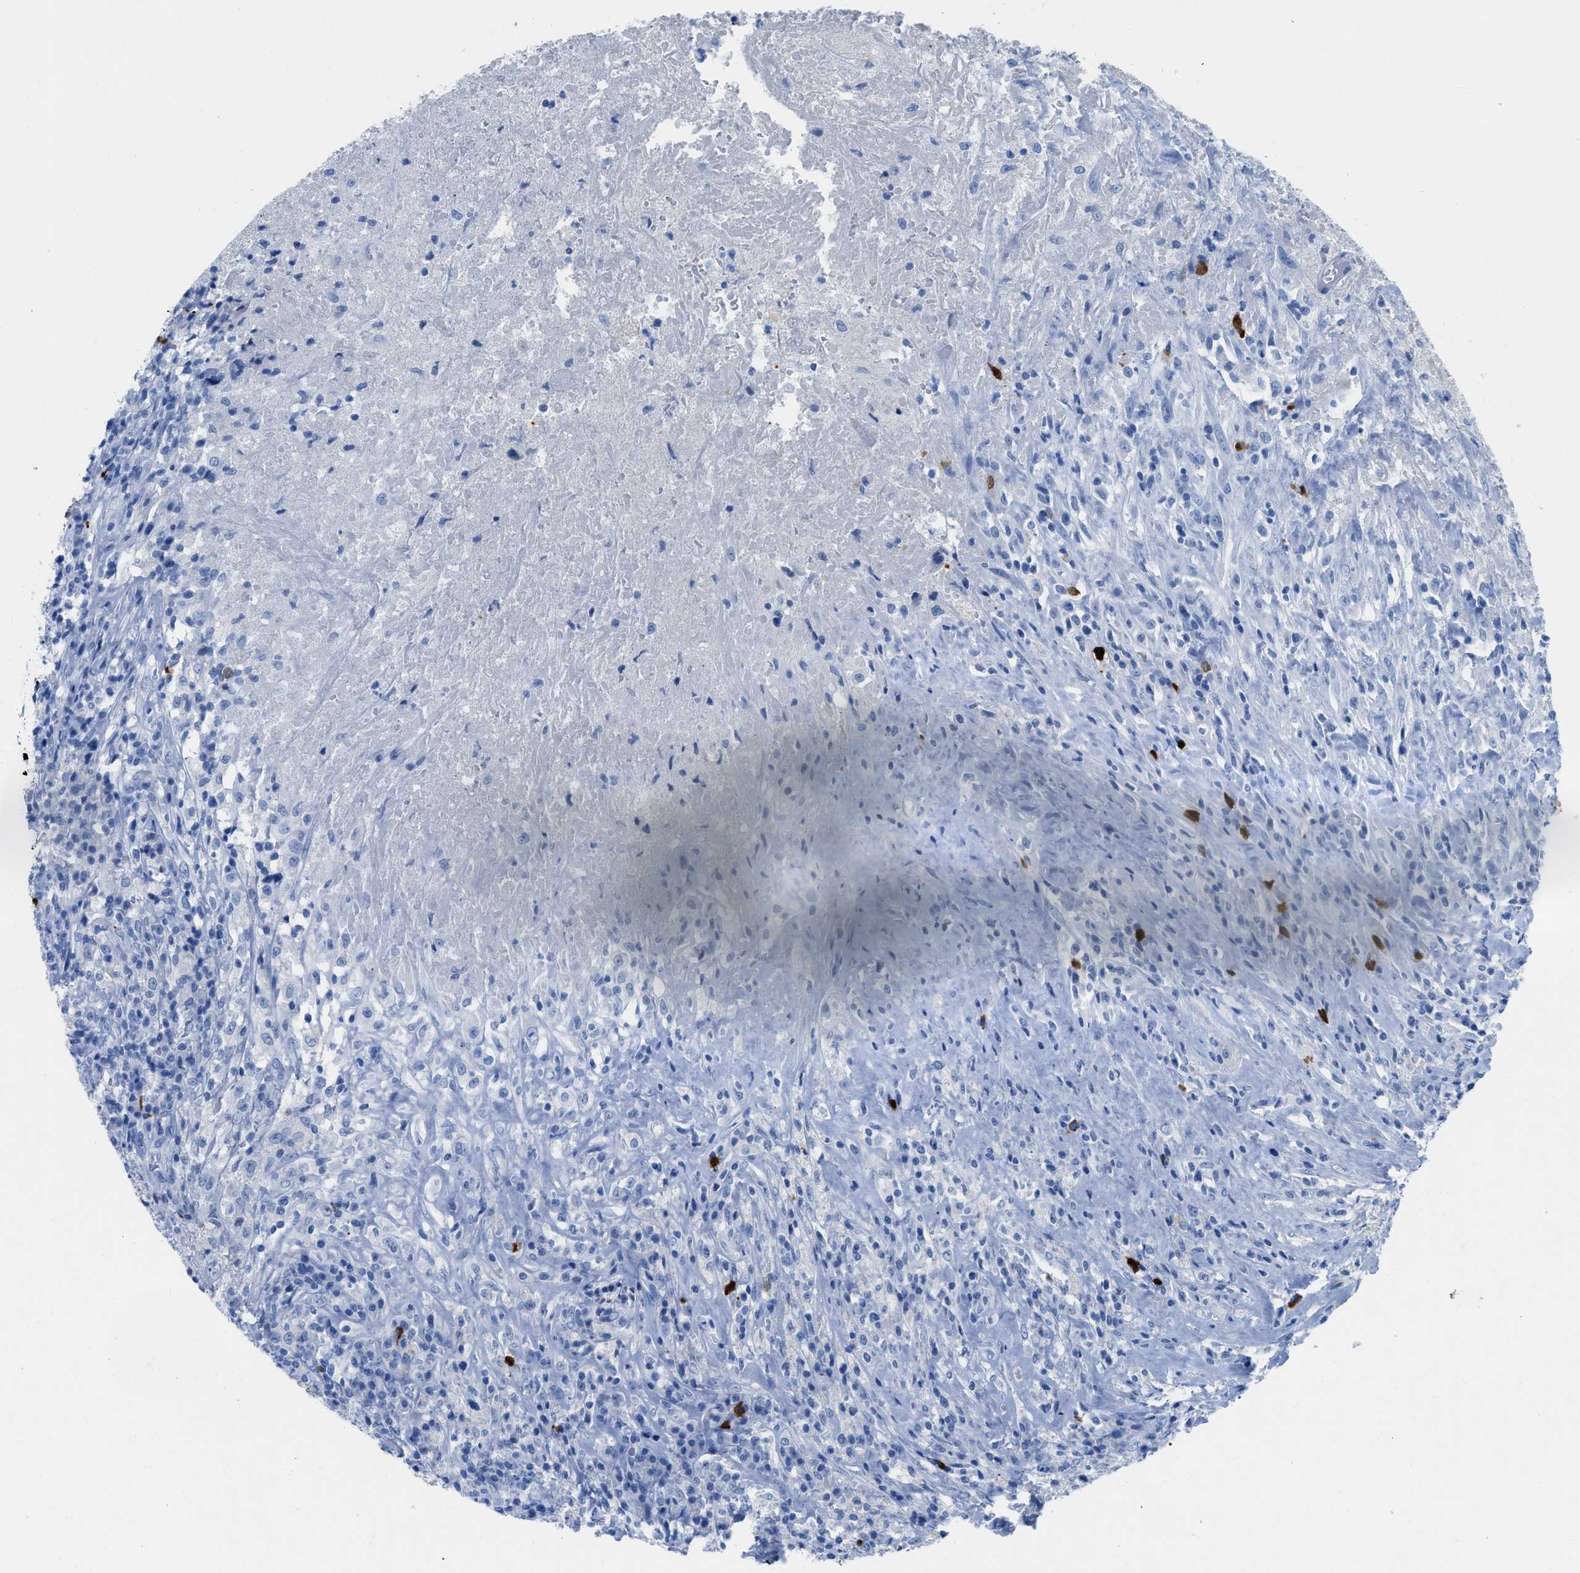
{"staining": {"intensity": "negative", "quantity": "none", "location": "none"}, "tissue": "testis cancer", "cell_type": "Tumor cells", "image_type": "cancer", "snomed": [{"axis": "morphology", "description": "Necrosis, NOS"}, {"axis": "morphology", "description": "Carcinoma, Embryonal, NOS"}, {"axis": "topography", "description": "Testis"}], "caption": "Immunohistochemistry (IHC) photomicrograph of human testis cancer (embryonal carcinoma) stained for a protein (brown), which shows no staining in tumor cells.", "gene": "TCL1A", "patient": {"sex": "male", "age": 19}}